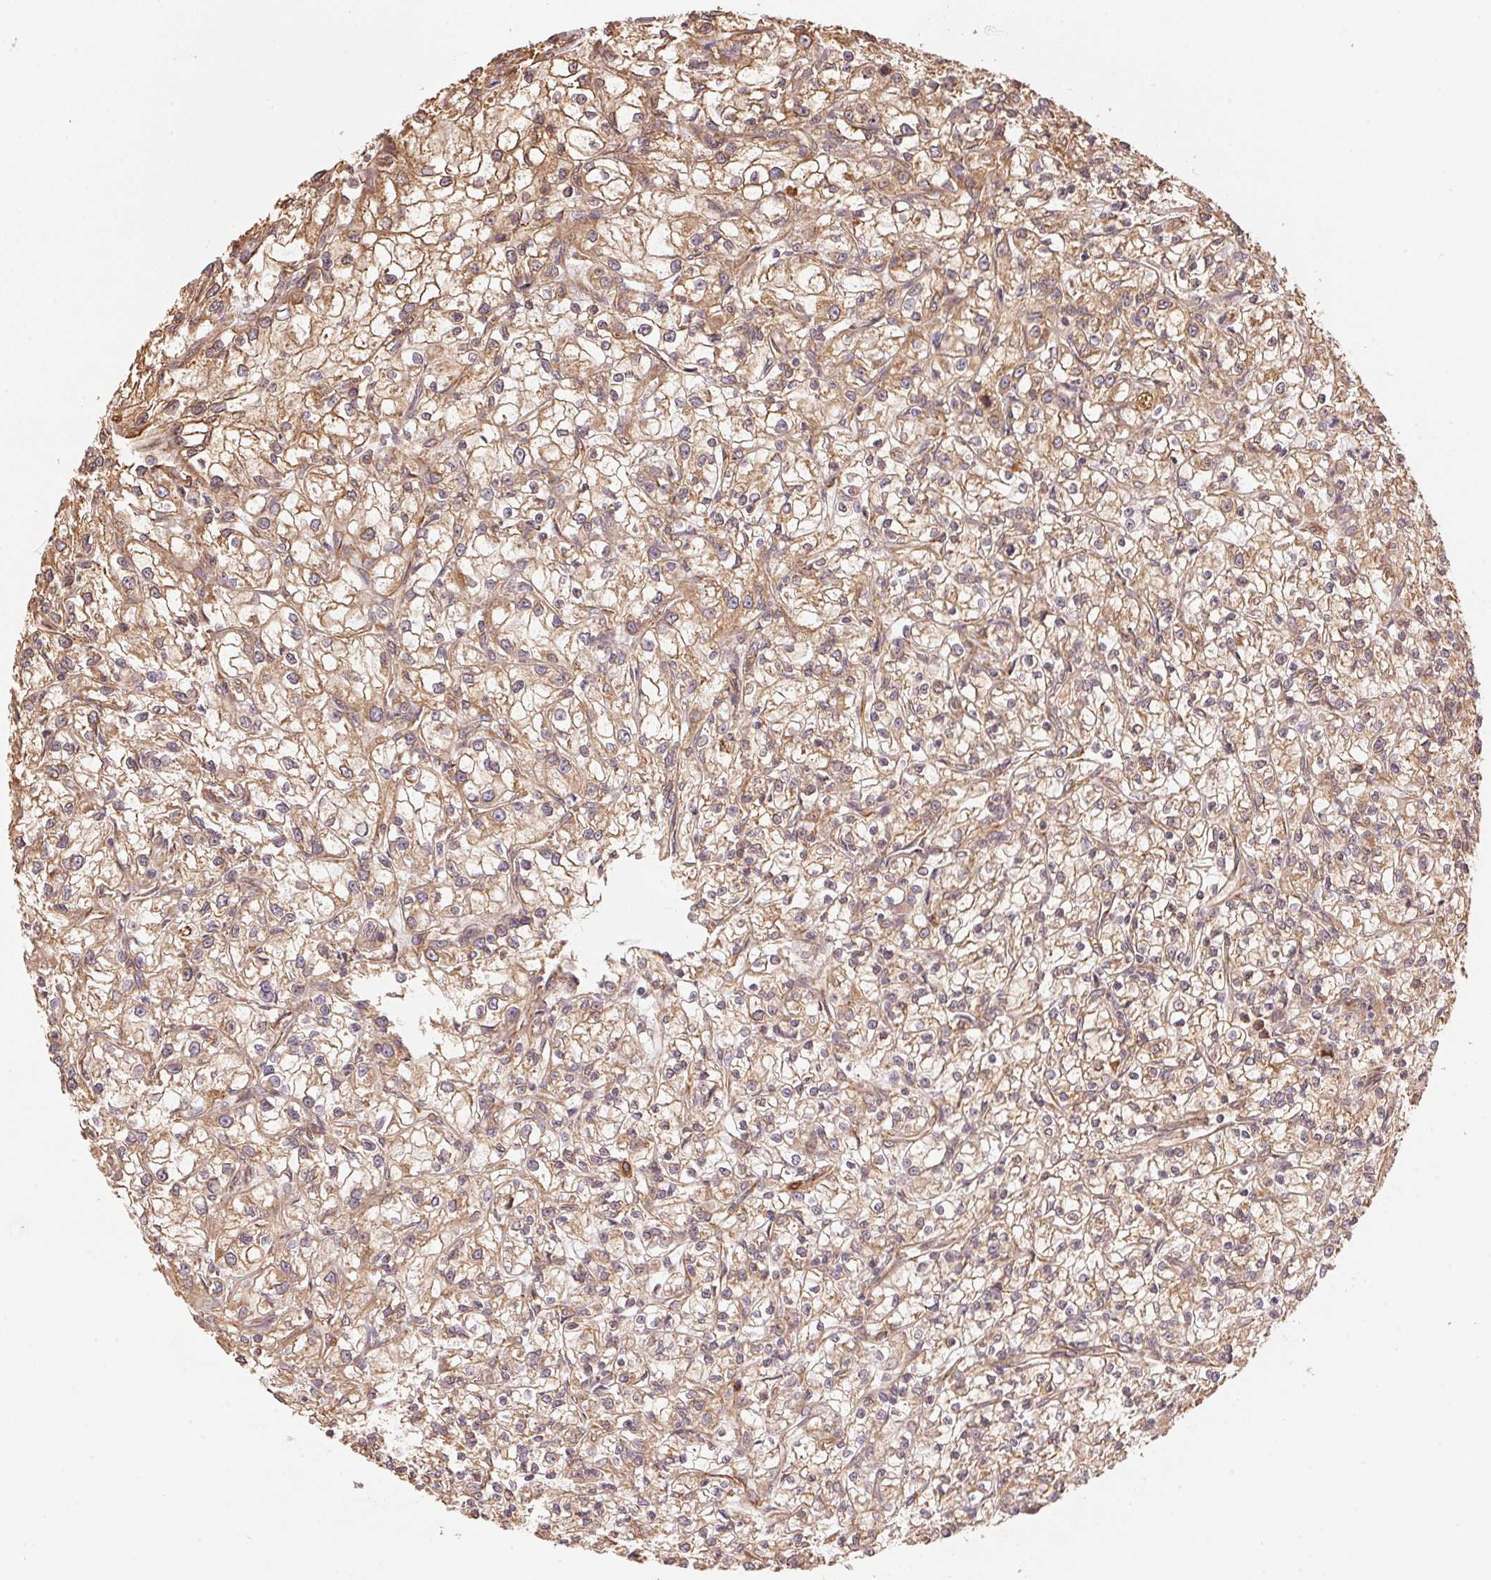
{"staining": {"intensity": "weak", "quantity": ">75%", "location": "cytoplasmic/membranous"}, "tissue": "renal cancer", "cell_type": "Tumor cells", "image_type": "cancer", "snomed": [{"axis": "morphology", "description": "Adenocarcinoma, NOS"}, {"axis": "topography", "description": "Kidney"}], "caption": "The photomicrograph exhibits staining of renal cancer (adenocarcinoma), revealing weak cytoplasmic/membranous protein positivity (brown color) within tumor cells.", "gene": "C6orf163", "patient": {"sex": "female", "age": 59}}